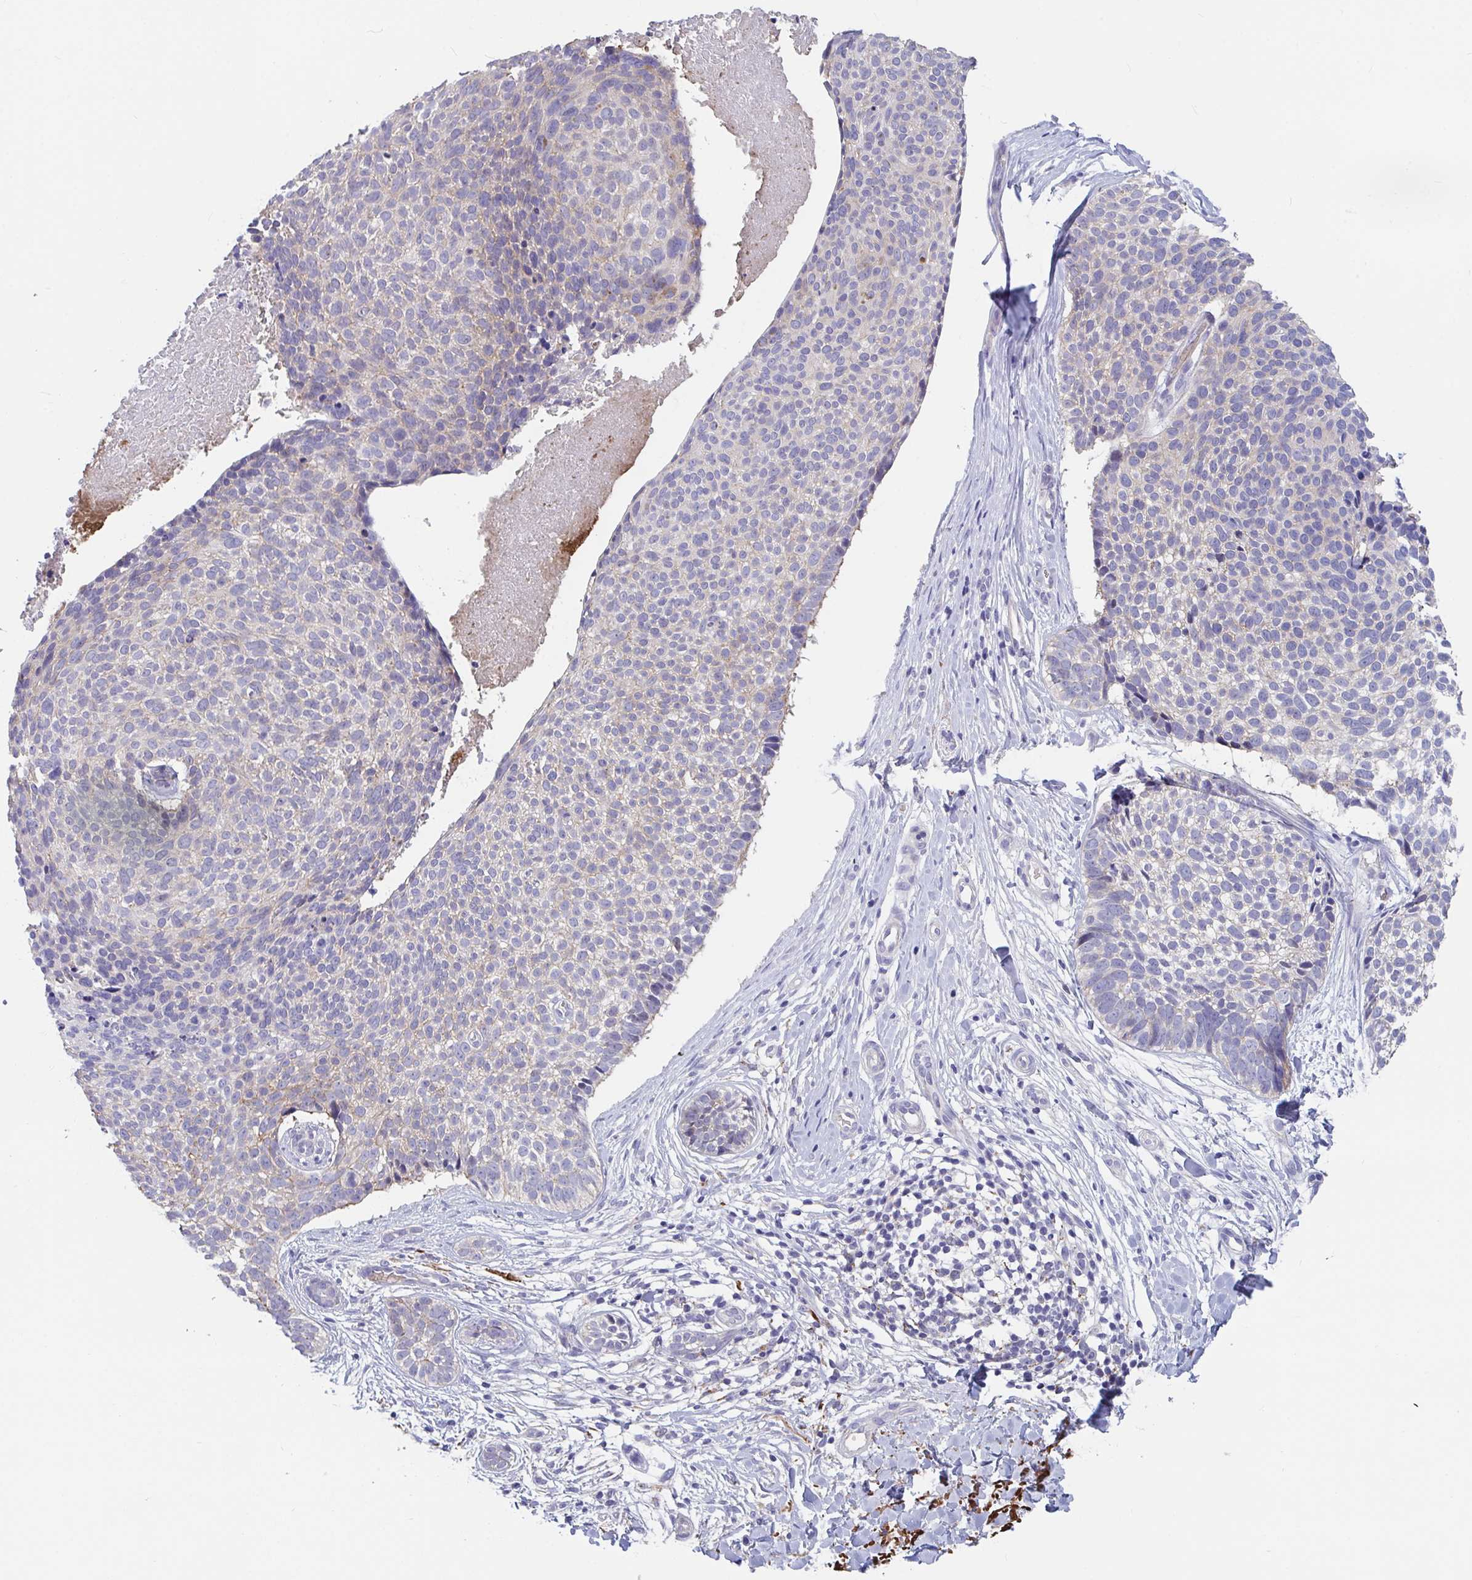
{"staining": {"intensity": "weak", "quantity": "<25%", "location": "cytoplasmic/membranous"}, "tissue": "skin cancer", "cell_type": "Tumor cells", "image_type": "cancer", "snomed": [{"axis": "morphology", "description": "Basal cell carcinoma"}, {"axis": "topography", "description": "Skin"}, {"axis": "topography", "description": "Skin of back"}], "caption": "This image is of skin cancer stained with immunohistochemistry to label a protein in brown with the nuclei are counter-stained blue. There is no staining in tumor cells. The staining was performed using DAB to visualize the protein expression in brown, while the nuclei were stained in blue with hematoxylin (Magnification: 20x).", "gene": "FAM156B", "patient": {"sex": "male", "age": 81}}